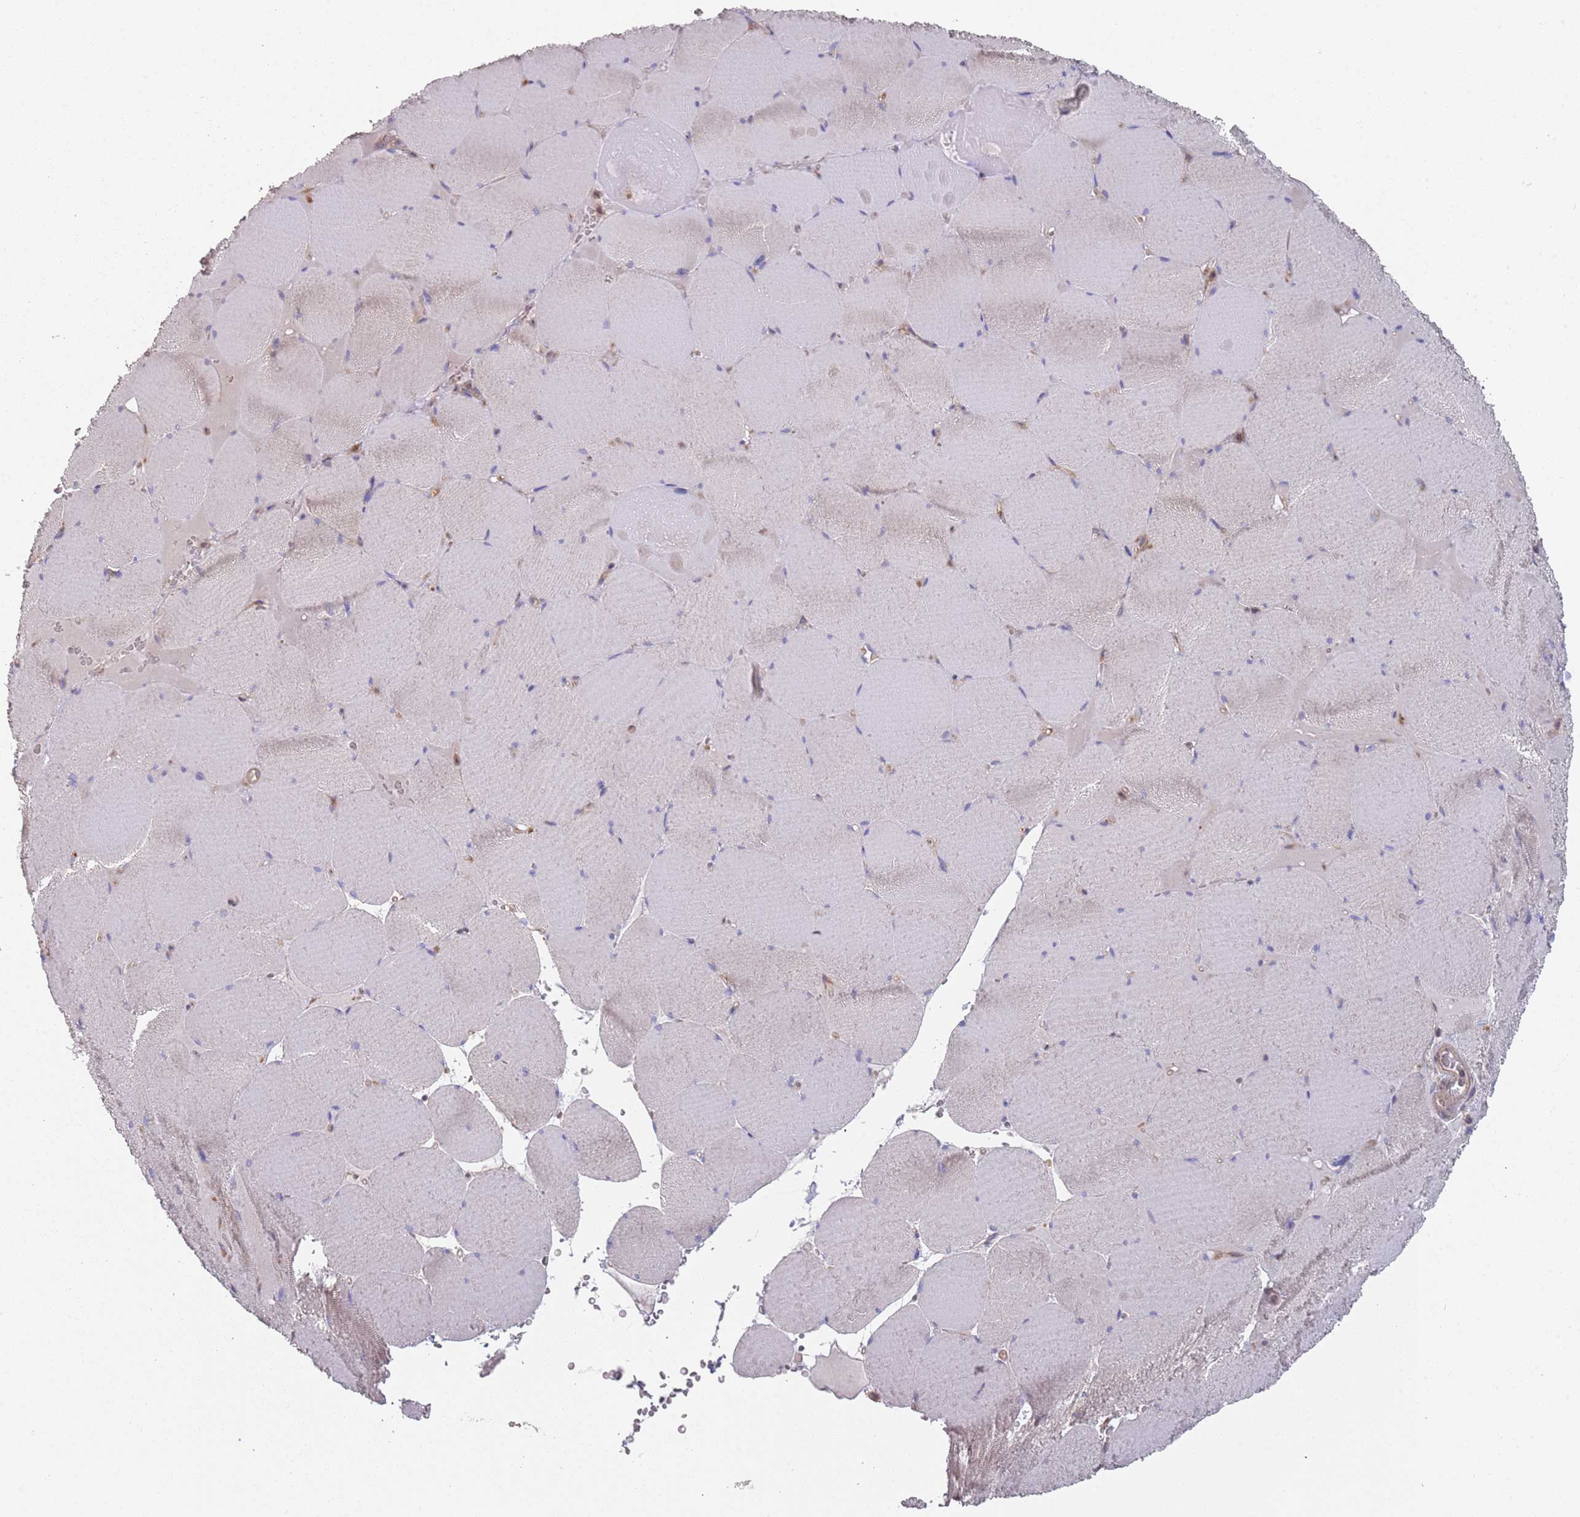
{"staining": {"intensity": "weak", "quantity": "<25%", "location": "cytoplasmic/membranous"}, "tissue": "skeletal muscle", "cell_type": "Myocytes", "image_type": "normal", "snomed": [{"axis": "morphology", "description": "Normal tissue, NOS"}, {"axis": "topography", "description": "Skeletal muscle"}, {"axis": "topography", "description": "Head-Neck"}], "caption": "Immunohistochemistry image of normal human skeletal muscle stained for a protein (brown), which shows no positivity in myocytes.", "gene": "GDI1", "patient": {"sex": "male", "age": 66}}